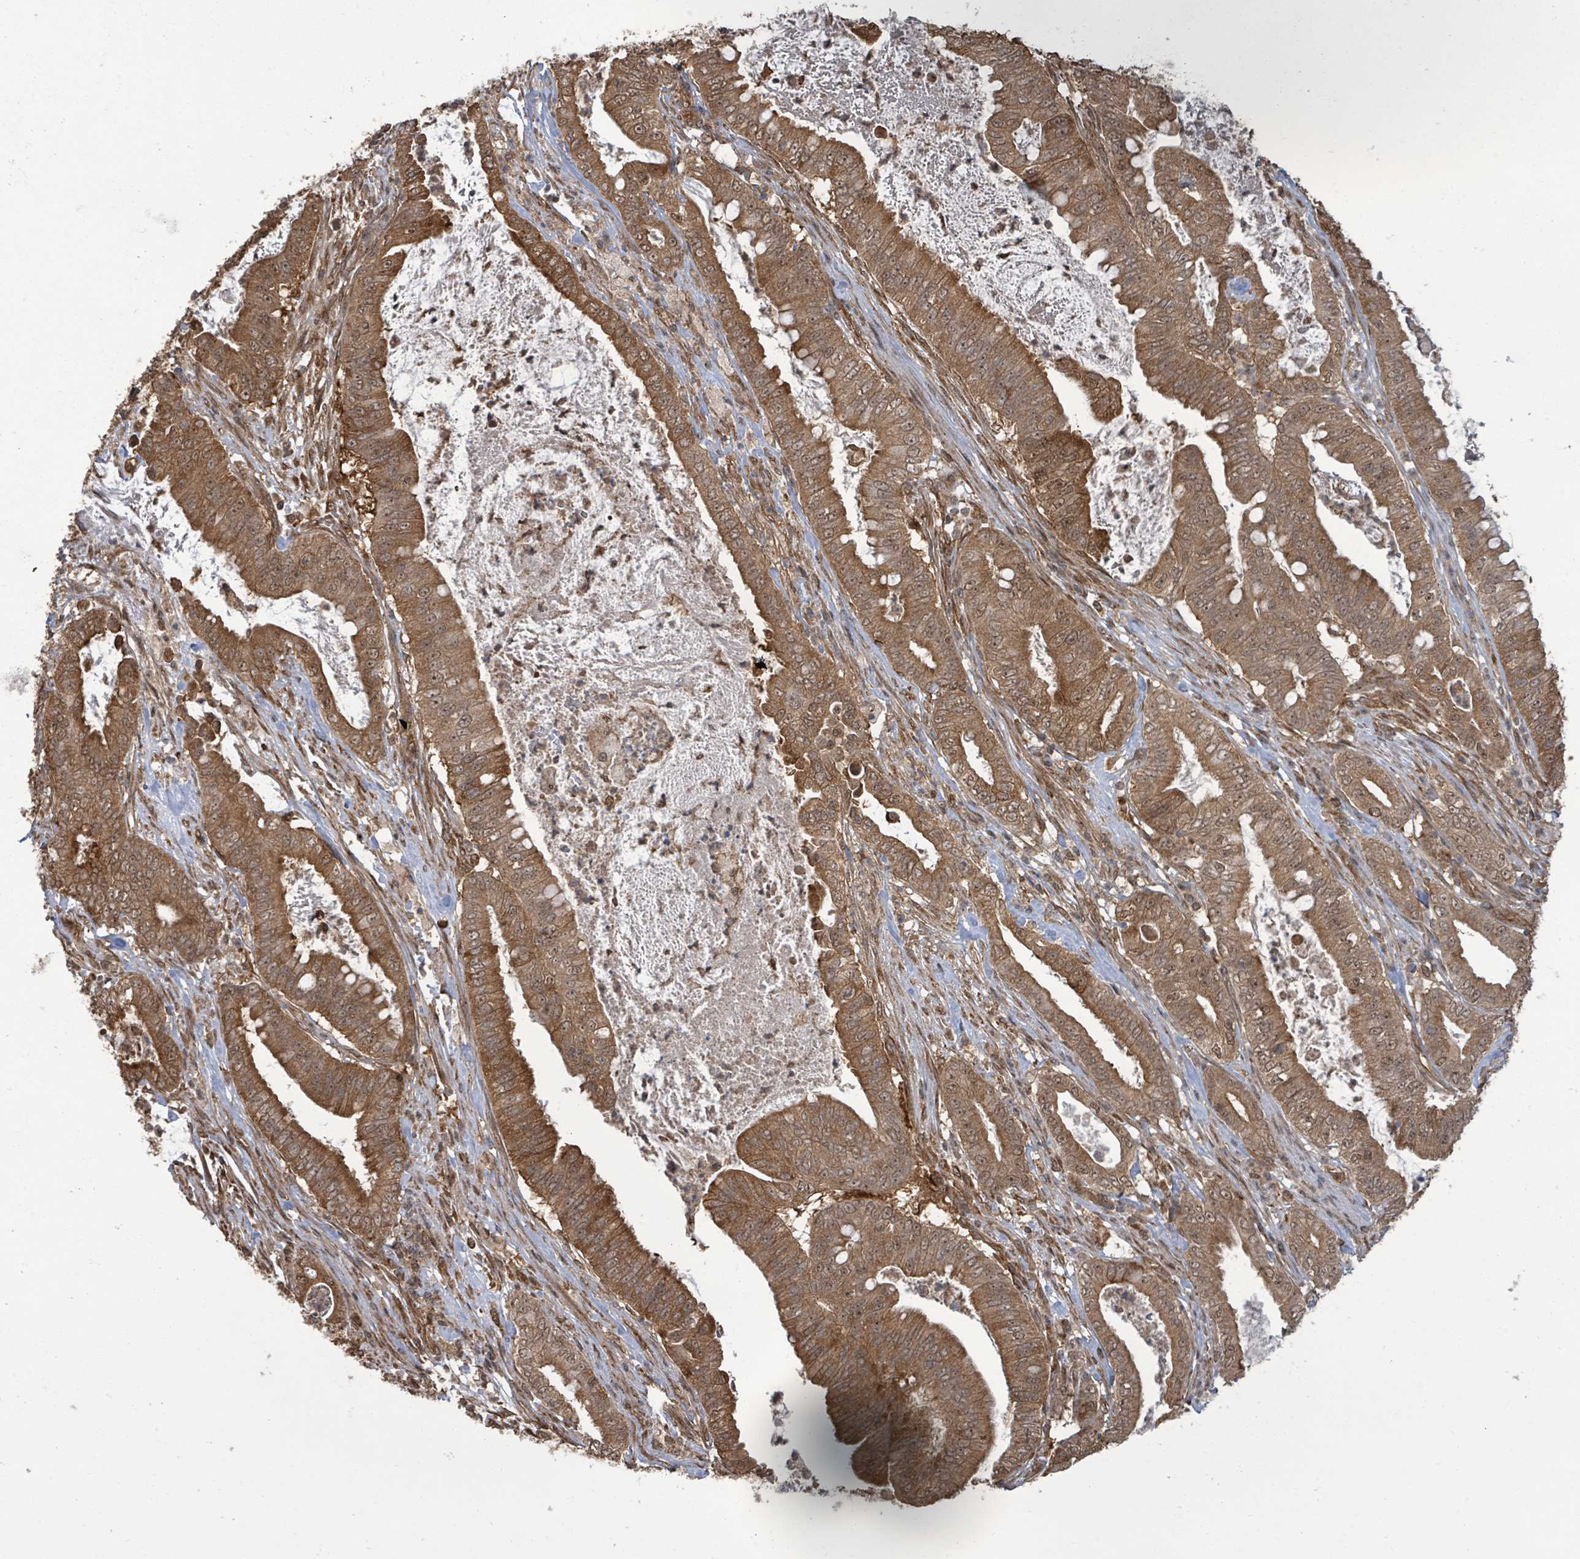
{"staining": {"intensity": "moderate", "quantity": ">75%", "location": "cytoplasmic/membranous"}, "tissue": "pancreatic cancer", "cell_type": "Tumor cells", "image_type": "cancer", "snomed": [{"axis": "morphology", "description": "Adenocarcinoma, NOS"}, {"axis": "topography", "description": "Pancreas"}], "caption": "About >75% of tumor cells in human pancreatic cancer (adenocarcinoma) demonstrate moderate cytoplasmic/membranous protein staining as visualized by brown immunohistochemical staining.", "gene": "KLC1", "patient": {"sex": "male", "age": 71}}